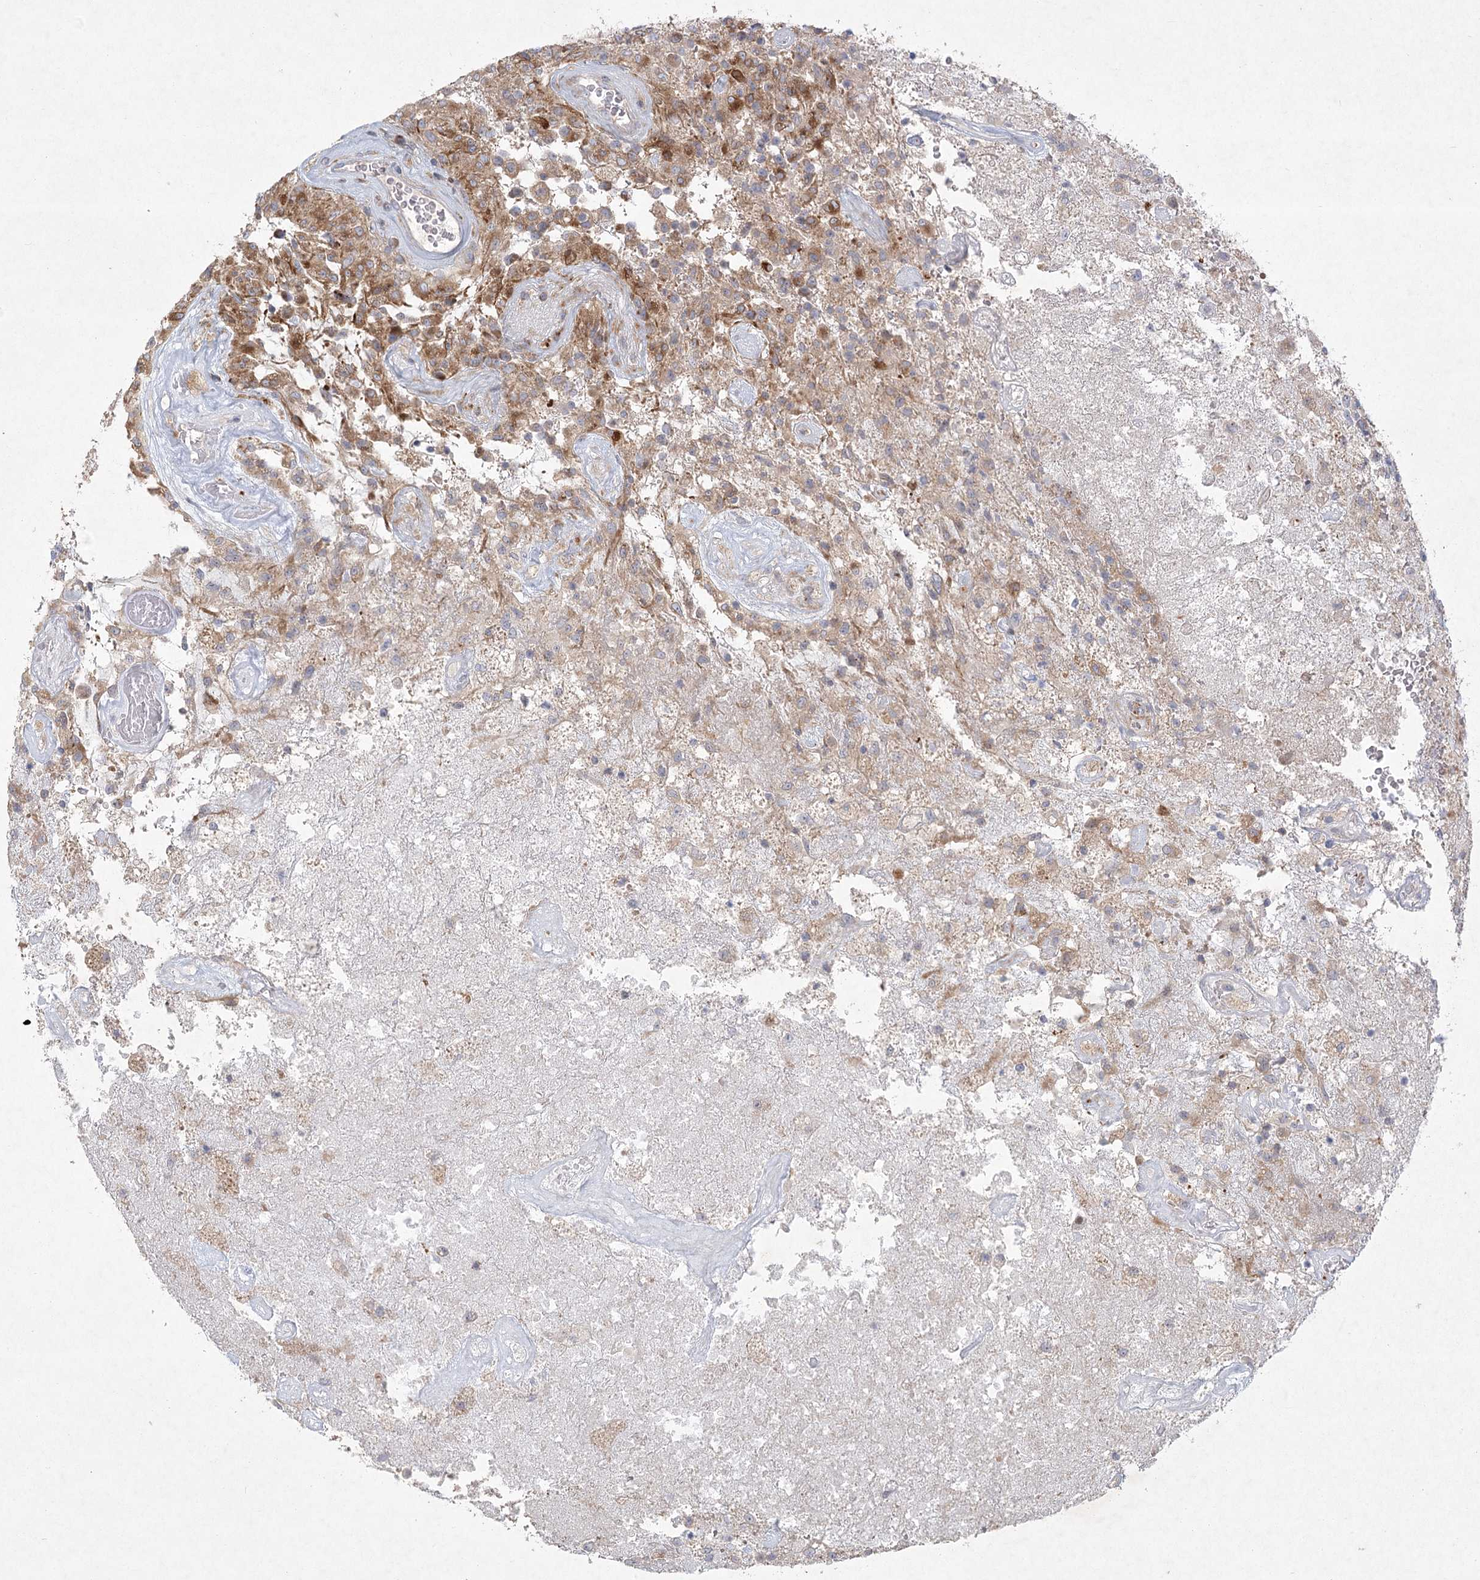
{"staining": {"intensity": "moderate", "quantity": "25%-75%", "location": "cytoplasmic/membranous"}, "tissue": "glioma", "cell_type": "Tumor cells", "image_type": "cancer", "snomed": [{"axis": "morphology", "description": "Glioma, malignant, High grade"}, {"axis": "topography", "description": "Brain"}], "caption": "The immunohistochemical stain highlights moderate cytoplasmic/membranous positivity in tumor cells of malignant glioma (high-grade) tissue. (DAB (3,3'-diaminobenzidine) = brown stain, brightfield microscopy at high magnification).", "gene": "FAM110C", "patient": {"sex": "female", "age": 57}}